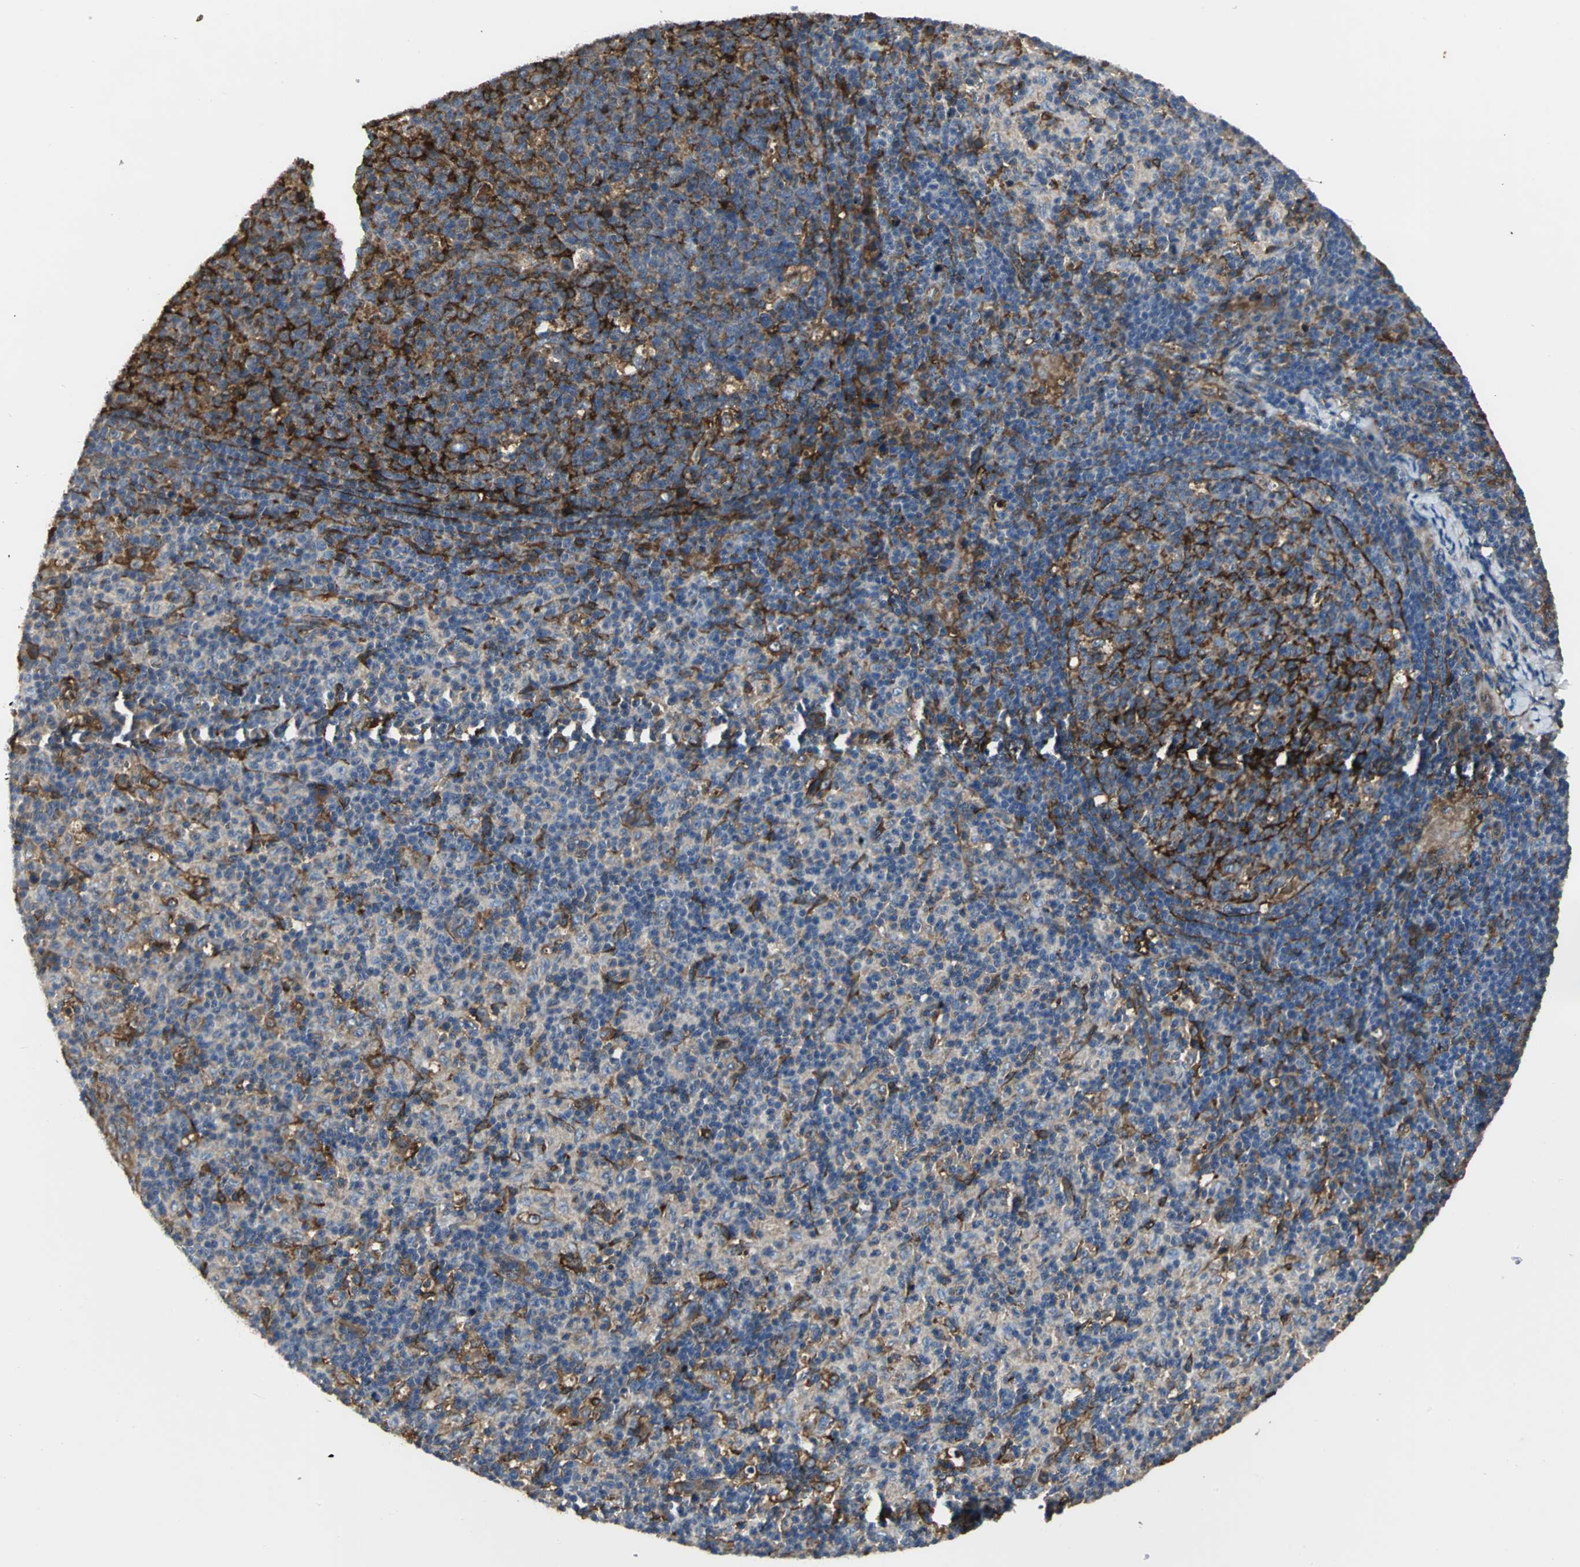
{"staining": {"intensity": "negative", "quantity": "none", "location": "none"}, "tissue": "lymph node", "cell_type": "Germinal center cells", "image_type": "normal", "snomed": [{"axis": "morphology", "description": "Normal tissue, NOS"}, {"axis": "morphology", "description": "Inflammation, NOS"}, {"axis": "topography", "description": "Lymph node"}], "caption": "Germinal center cells show no significant positivity in normal lymph node. (Immunohistochemistry, brightfield microscopy, high magnification).", "gene": "CHRNB1", "patient": {"sex": "male", "age": 55}}